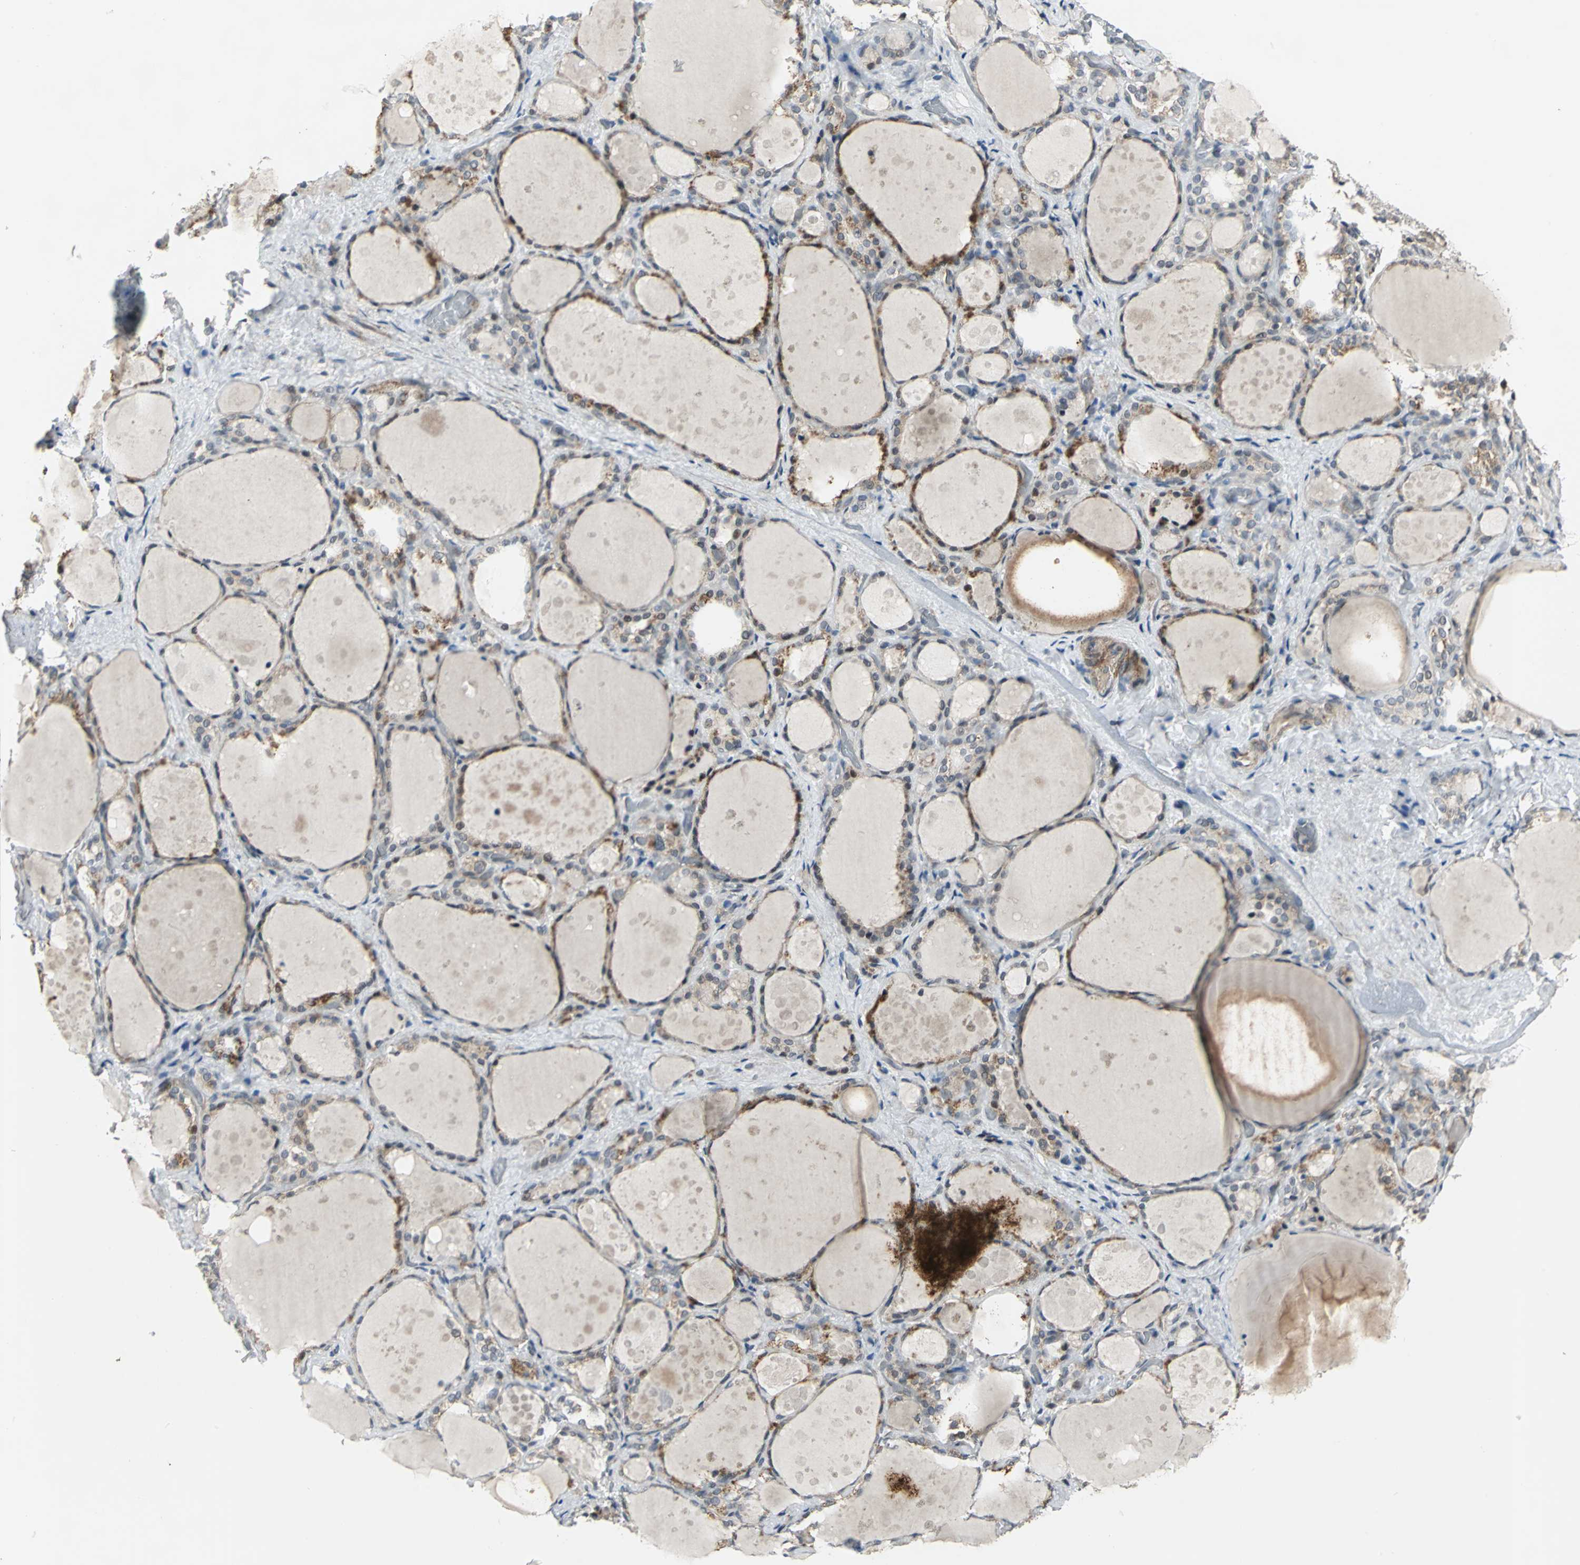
{"staining": {"intensity": "moderate", "quantity": "25%-75%", "location": "cytoplasmic/membranous,nuclear"}, "tissue": "thyroid gland", "cell_type": "Glandular cells", "image_type": "normal", "snomed": [{"axis": "morphology", "description": "Normal tissue, NOS"}, {"axis": "topography", "description": "Thyroid gland"}], "caption": "IHC (DAB) staining of unremarkable human thyroid gland shows moderate cytoplasmic/membranous,nuclear protein expression in approximately 25%-75% of glandular cells. The staining was performed using DAB (3,3'-diaminobenzidine), with brown indicating positive protein expression. Nuclei are stained blue with hematoxylin.", "gene": "PLAGL2", "patient": {"sex": "female", "age": 75}}